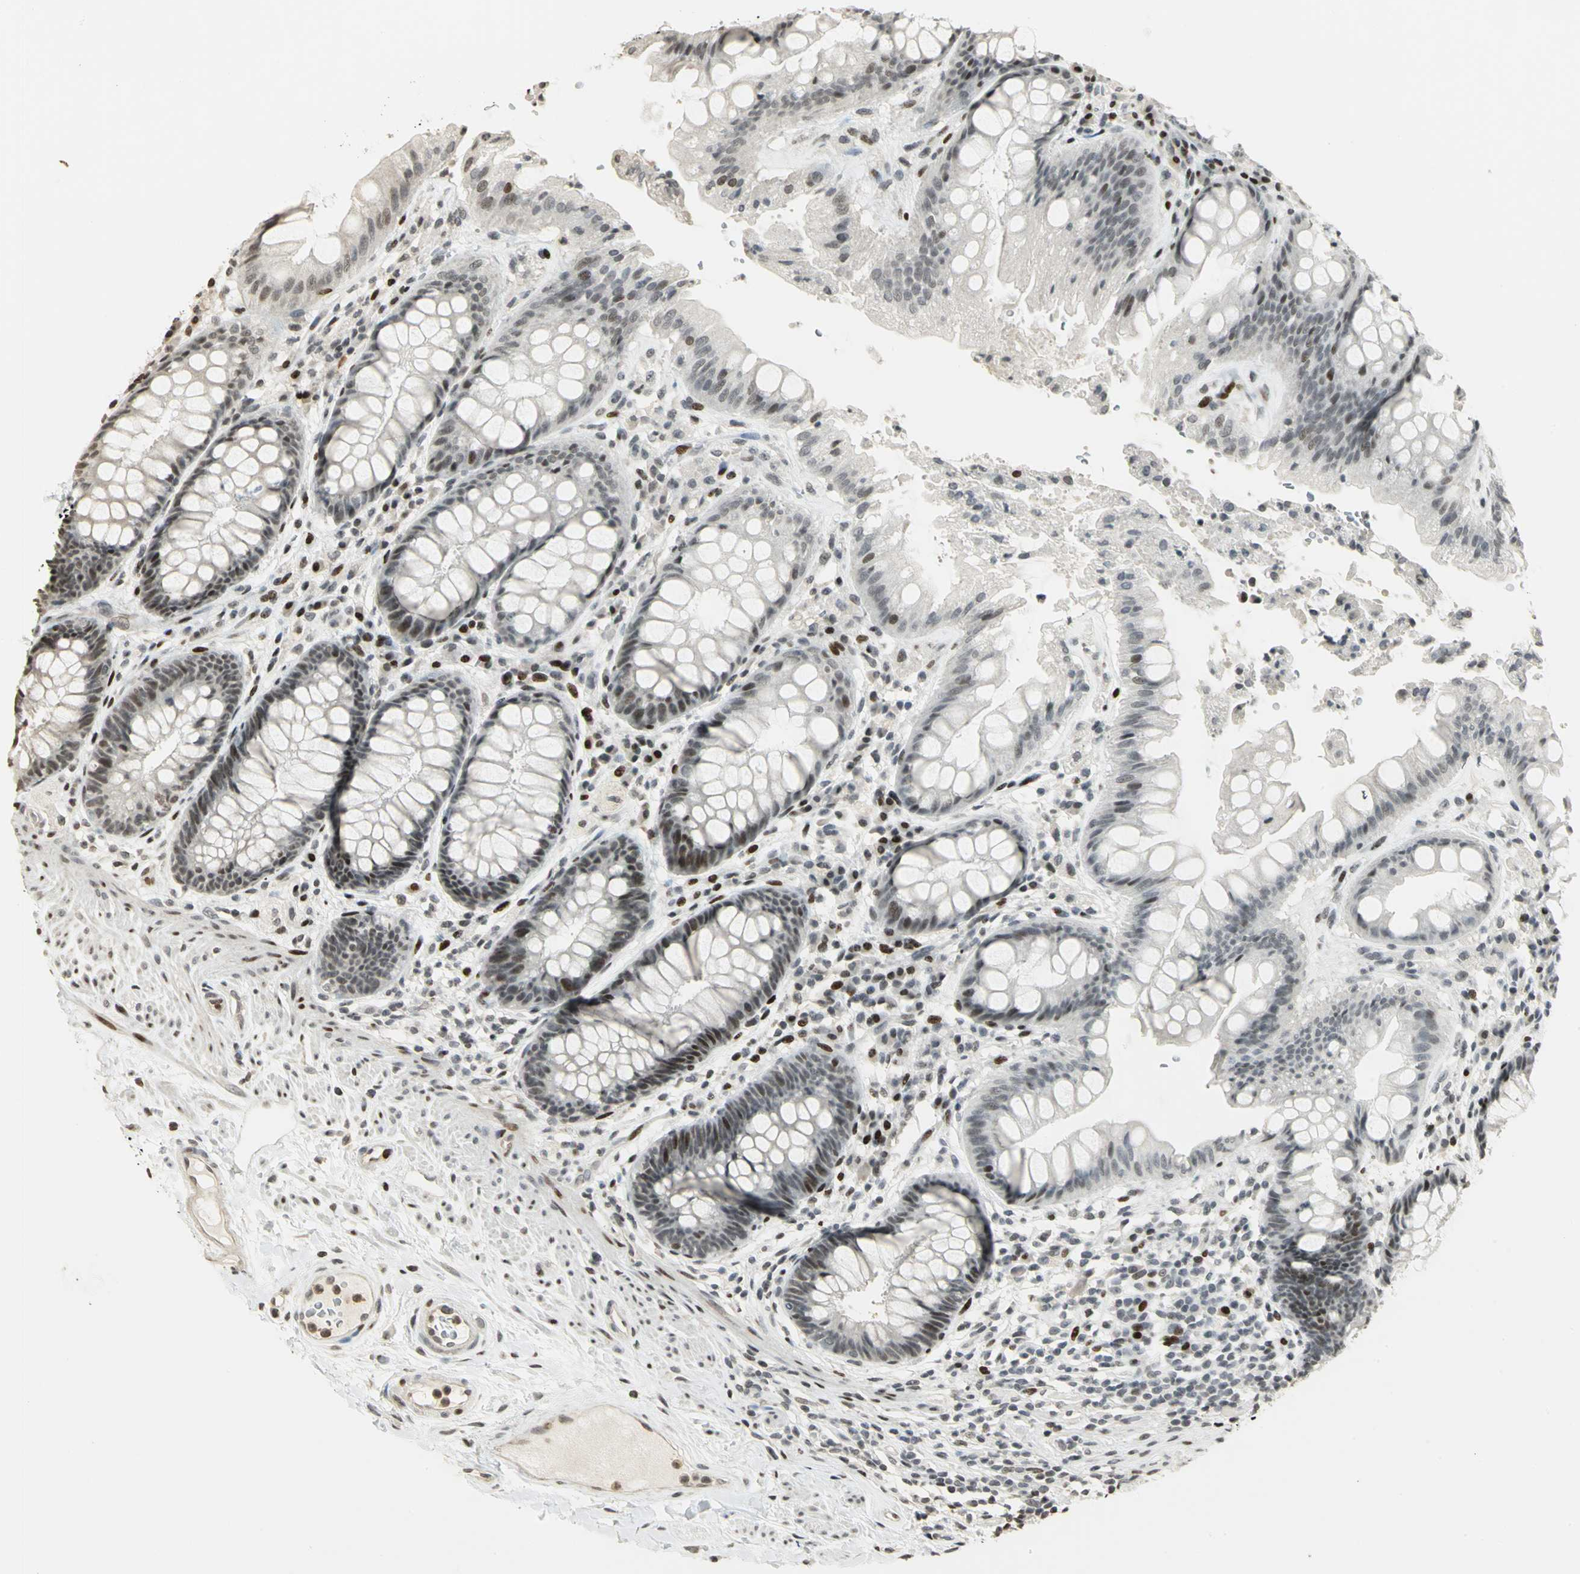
{"staining": {"intensity": "moderate", "quantity": "25%-75%", "location": "nuclear"}, "tissue": "rectum", "cell_type": "Glandular cells", "image_type": "normal", "snomed": [{"axis": "morphology", "description": "Normal tissue, NOS"}, {"axis": "topography", "description": "Rectum"}], "caption": "Protein expression analysis of normal human rectum reveals moderate nuclear positivity in about 25%-75% of glandular cells. The protein is shown in brown color, while the nuclei are stained blue.", "gene": "KDM1A", "patient": {"sex": "female", "age": 46}}